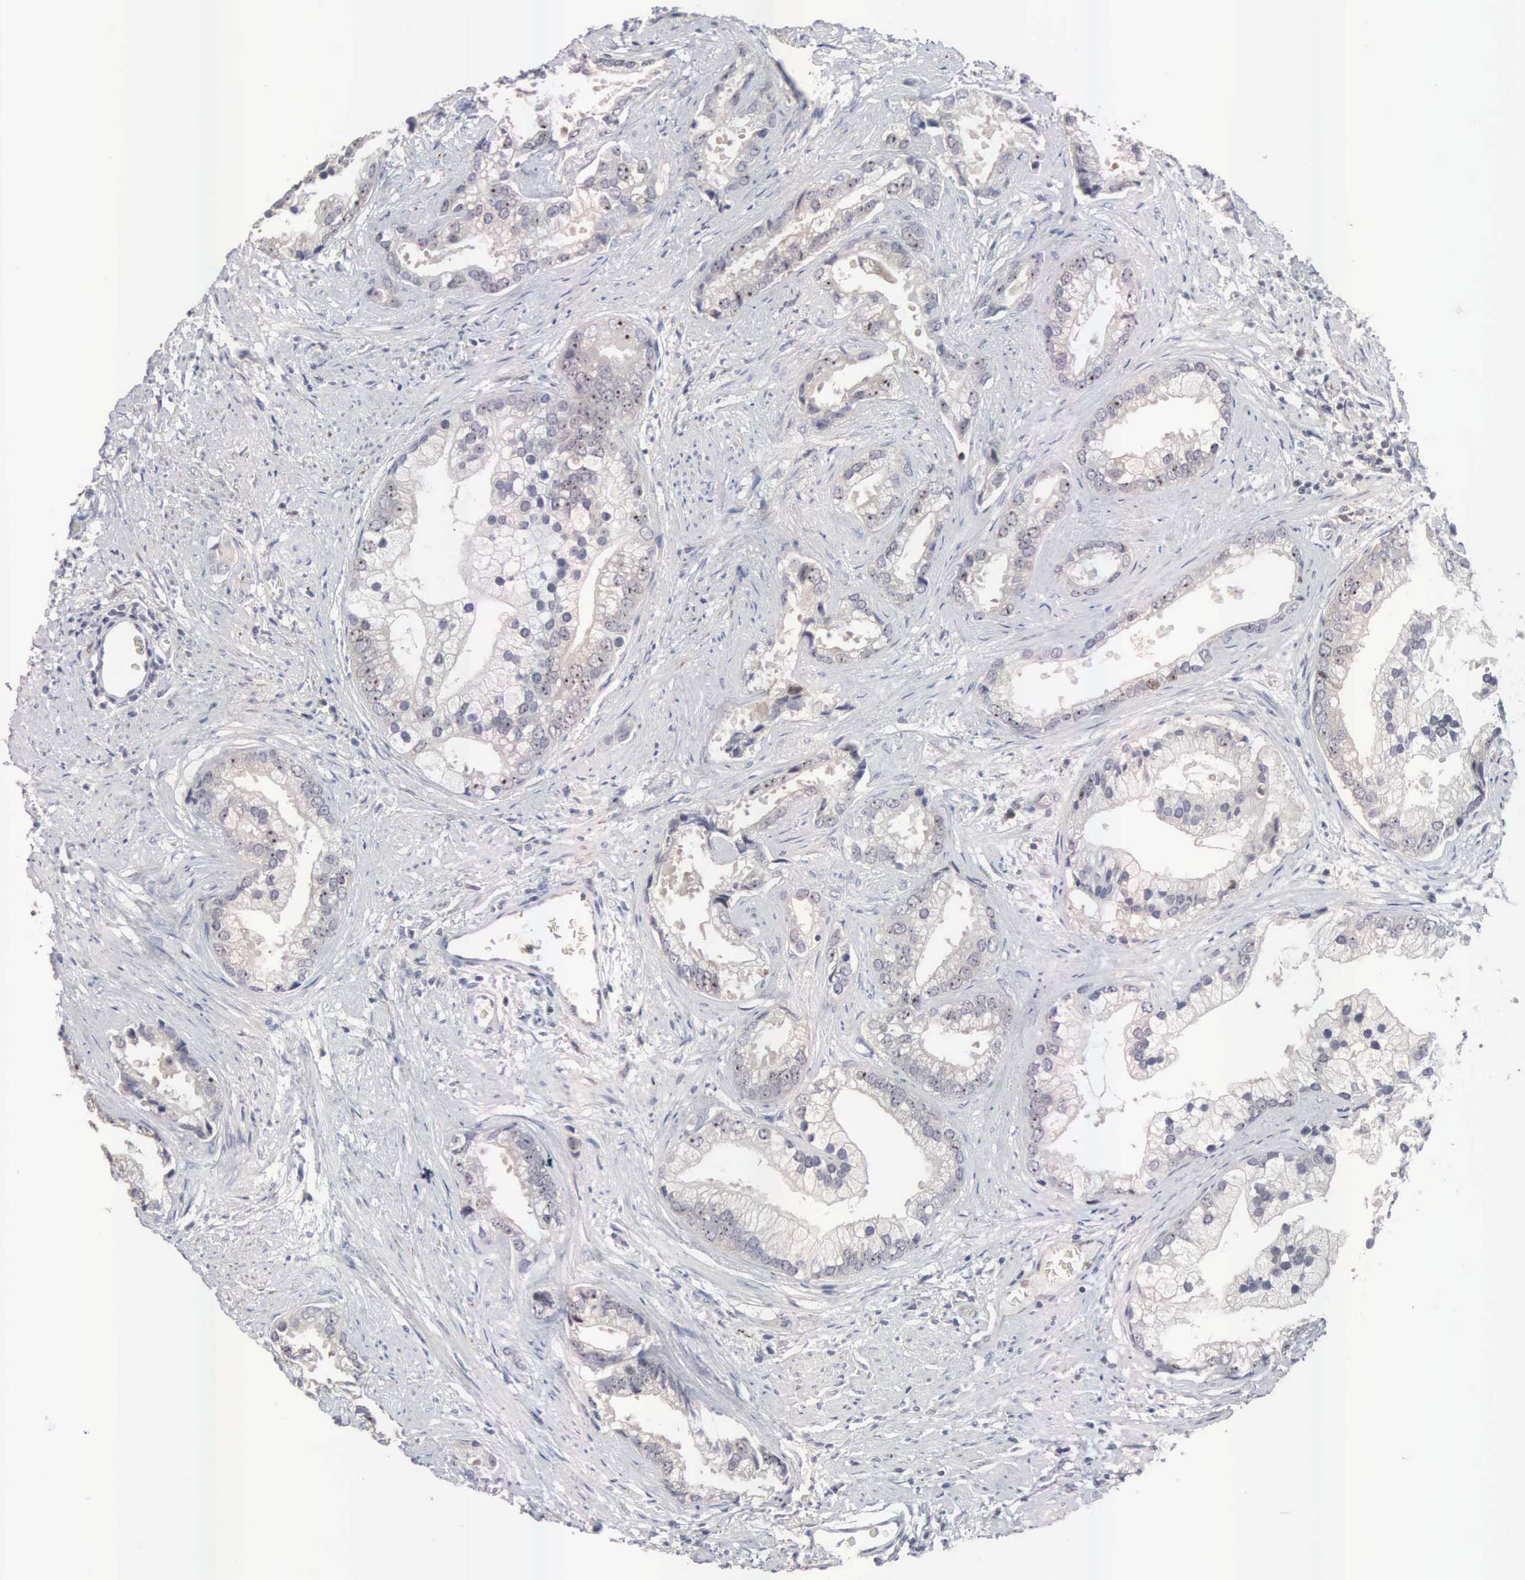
{"staining": {"intensity": "negative", "quantity": "none", "location": "none"}, "tissue": "prostate cancer", "cell_type": "Tumor cells", "image_type": "cancer", "snomed": [{"axis": "morphology", "description": "Adenocarcinoma, Medium grade"}, {"axis": "topography", "description": "Prostate"}], "caption": "Immunohistochemistry (IHC) of prostate adenocarcinoma (medium-grade) displays no expression in tumor cells.", "gene": "ACOT4", "patient": {"sex": "male", "age": 65}}